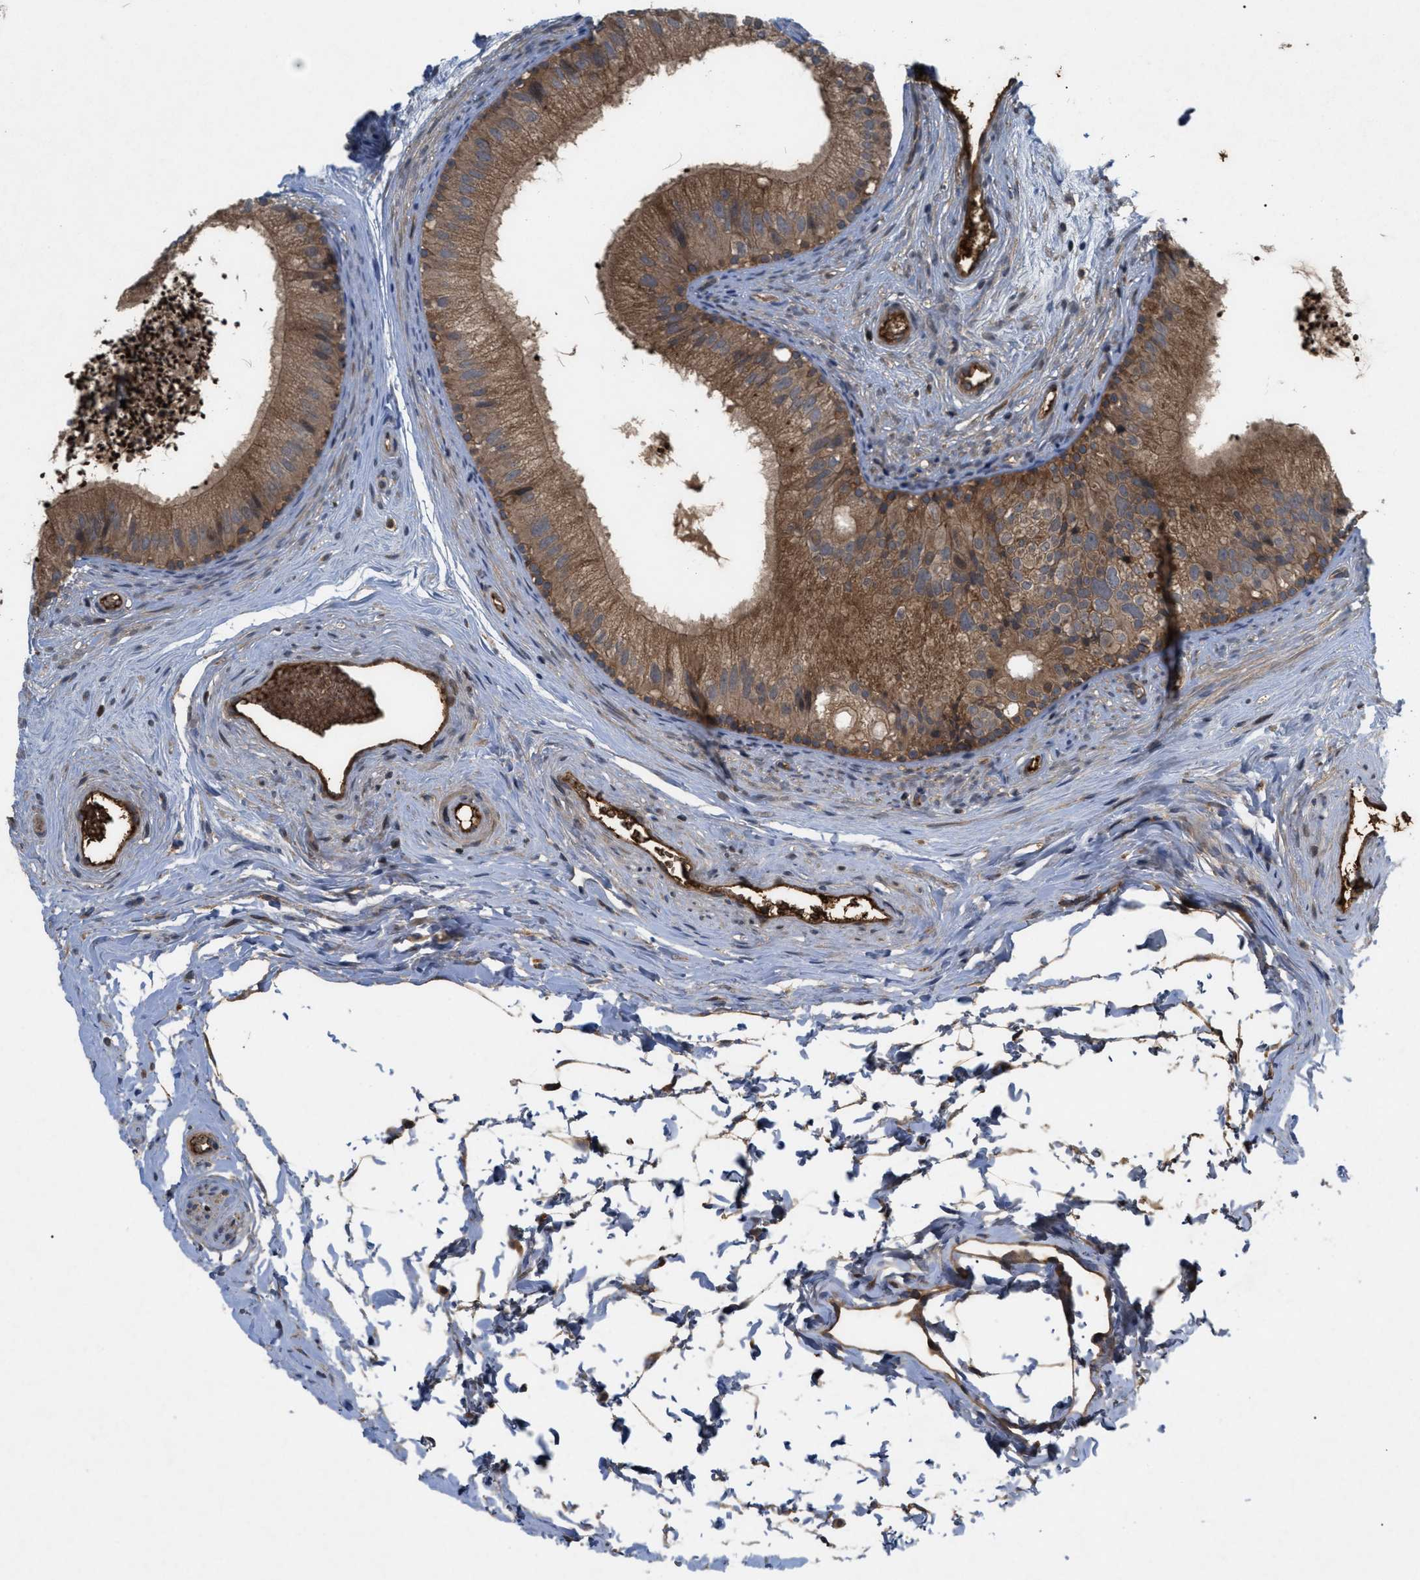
{"staining": {"intensity": "moderate", "quantity": ">75%", "location": "cytoplasmic/membranous"}, "tissue": "epididymis", "cell_type": "Glandular cells", "image_type": "normal", "snomed": [{"axis": "morphology", "description": "Normal tissue, NOS"}, {"axis": "topography", "description": "Epididymis"}], "caption": "Immunohistochemistry (IHC) image of benign epididymis stained for a protein (brown), which demonstrates medium levels of moderate cytoplasmic/membranous staining in approximately >75% of glandular cells.", "gene": "RAB2A", "patient": {"sex": "male", "age": 56}}